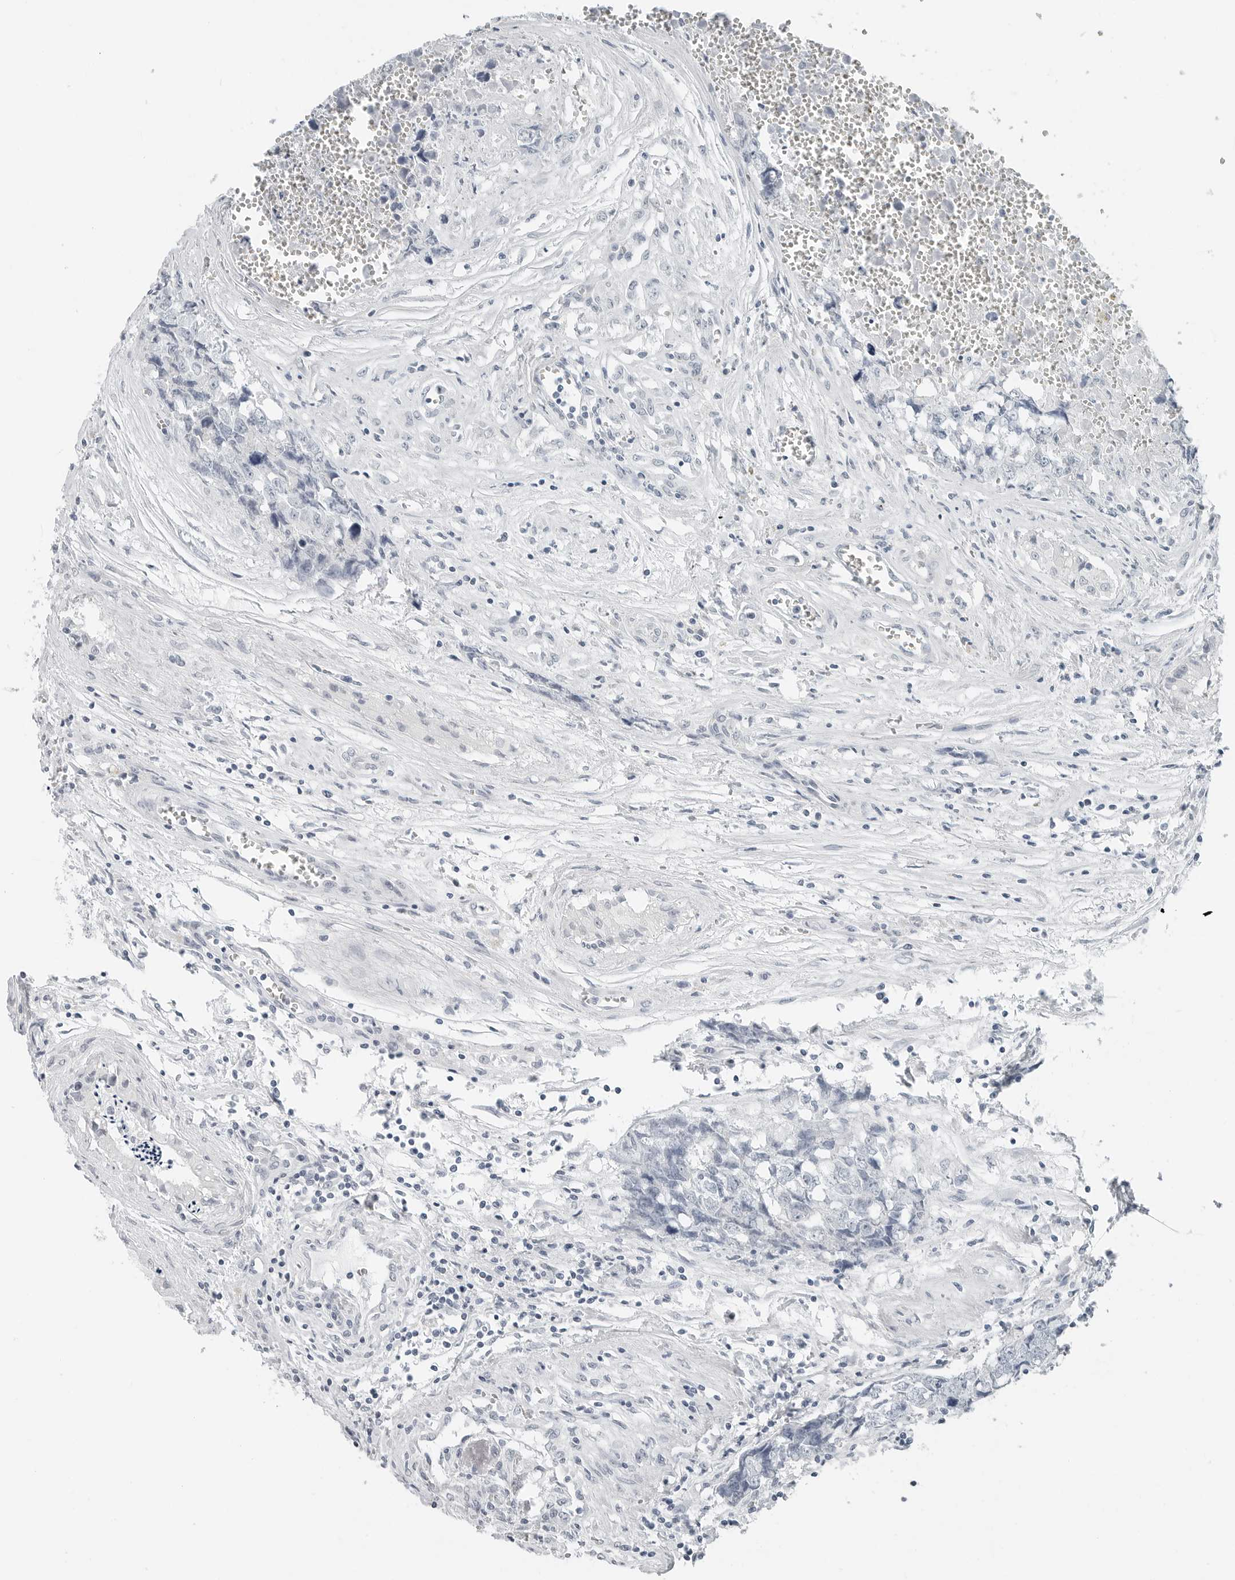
{"staining": {"intensity": "negative", "quantity": "none", "location": "none"}, "tissue": "testis cancer", "cell_type": "Tumor cells", "image_type": "cancer", "snomed": [{"axis": "morphology", "description": "Carcinoma, Embryonal, NOS"}, {"axis": "topography", "description": "Testis"}], "caption": "Tumor cells show no significant protein positivity in testis embryonal carcinoma.", "gene": "XIRP1", "patient": {"sex": "male", "age": 31}}